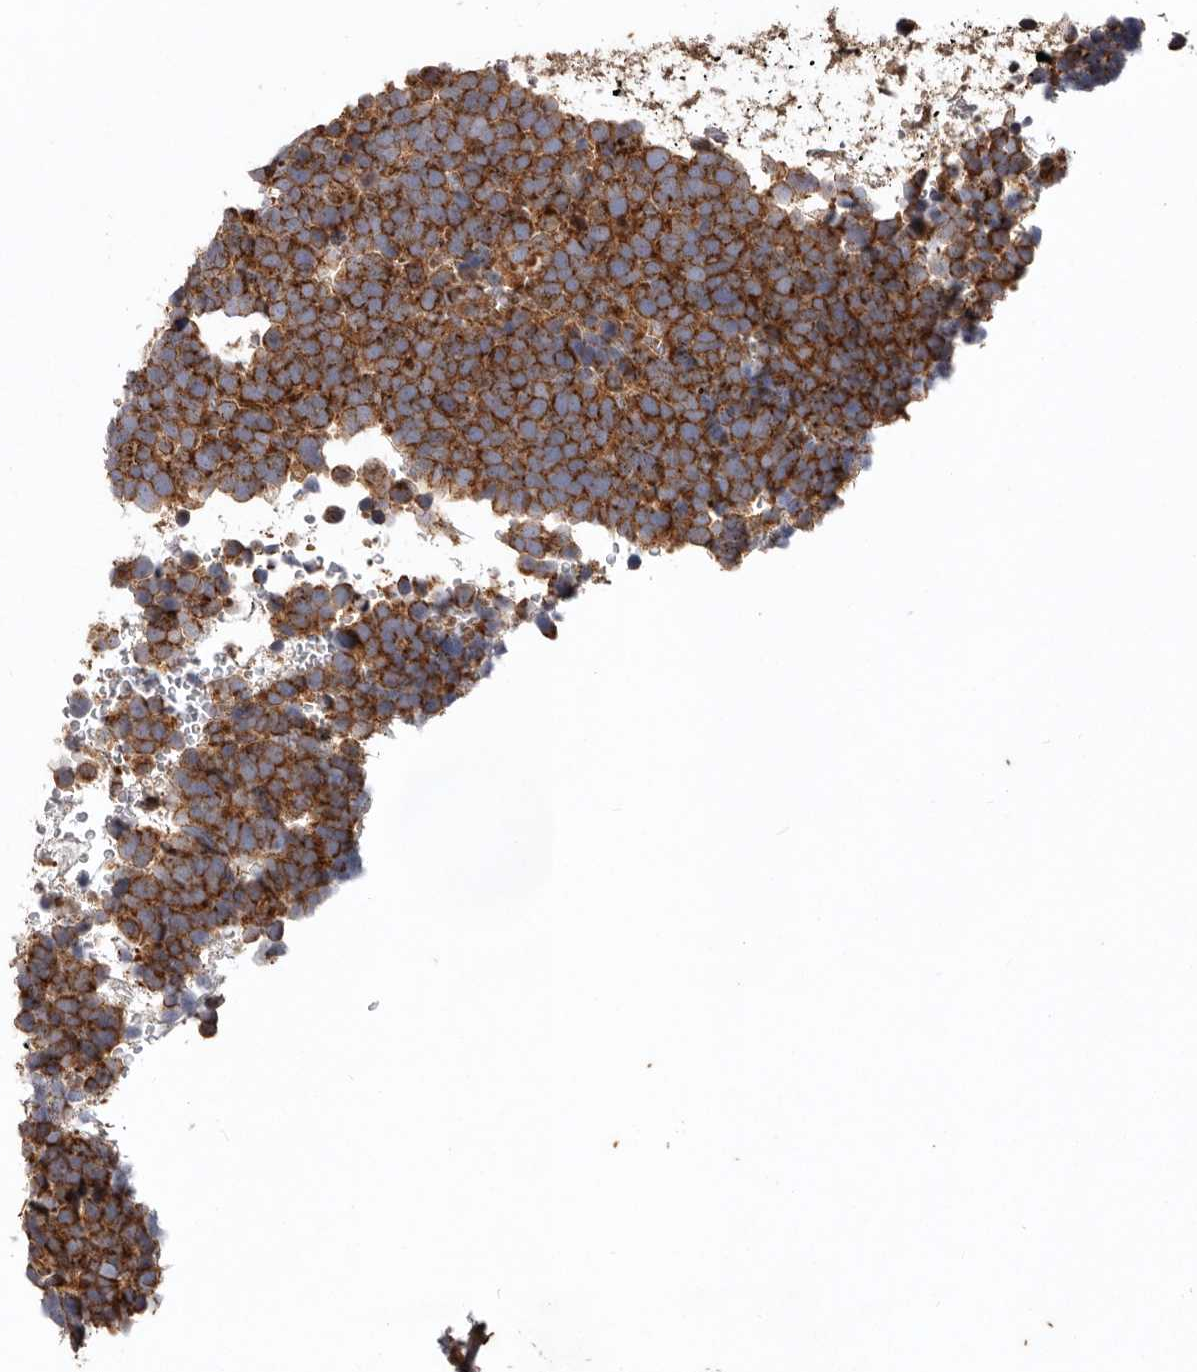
{"staining": {"intensity": "strong", "quantity": ">75%", "location": "cytoplasmic/membranous"}, "tissue": "urothelial cancer", "cell_type": "Tumor cells", "image_type": "cancer", "snomed": [{"axis": "morphology", "description": "Urothelial carcinoma, High grade"}, {"axis": "topography", "description": "Urinary bladder"}], "caption": "Immunohistochemistry (IHC) photomicrograph of human urothelial carcinoma (high-grade) stained for a protein (brown), which displays high levels of strong cytoplasmic/membranous staining in about >75% of tumor cells.", "gene": "MRPS10", "patient": {"sex": "female", "age": 82}}